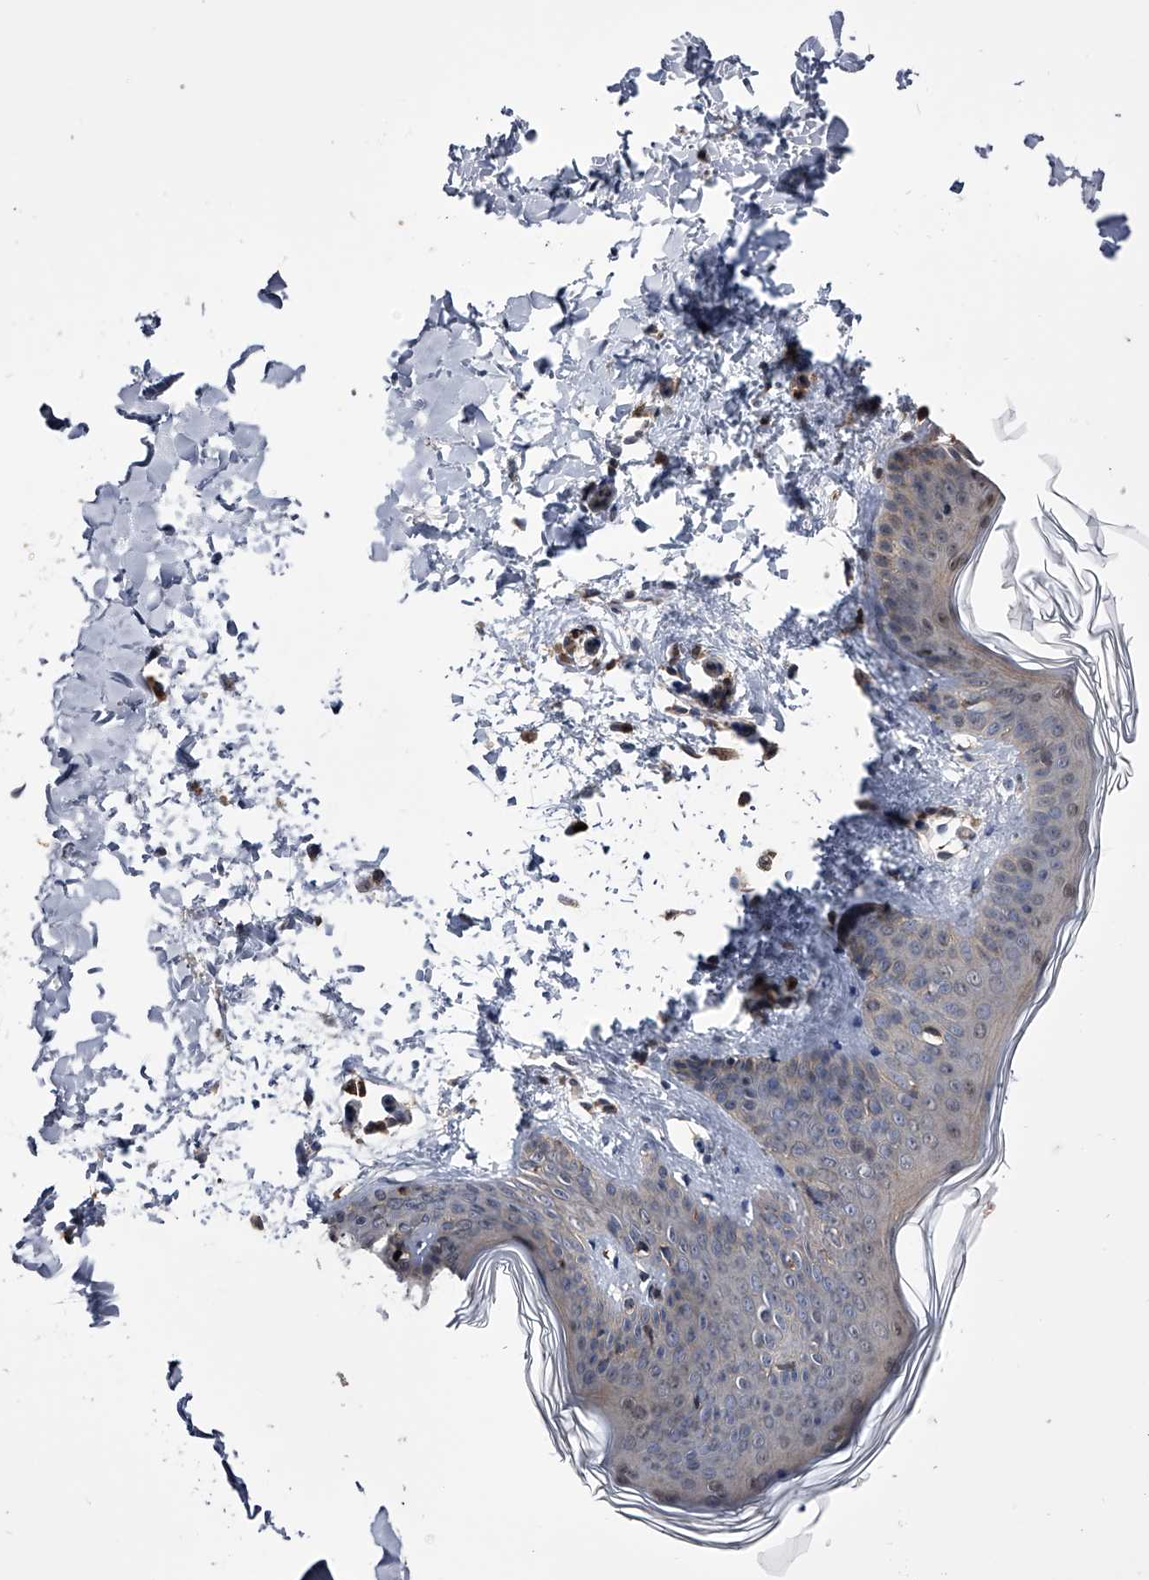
{"staining": {"intensity": "moderate", "quantity": "25%-75%", "location": "cytoplasmic/membranous"}, "tissue": "skin", "cell_type": "Fibroblasts", "image_type": "normal", "snomed": [{"axis": "morphology", "description": "Normal tissue, NOS"}, {"axis": "topography", "description": "Skin"}], "caption": "Immunohistochemistry (IHC) of benign skin exhibits medium levels of moderate cytoplasmic/membranous positivity in approximately 25%-75% of fibroblasts. (DAB IHC with brightfield microscopy, high magnification).", "gene": "PAN3", "patient": {"sex": "female", "age": 17}}